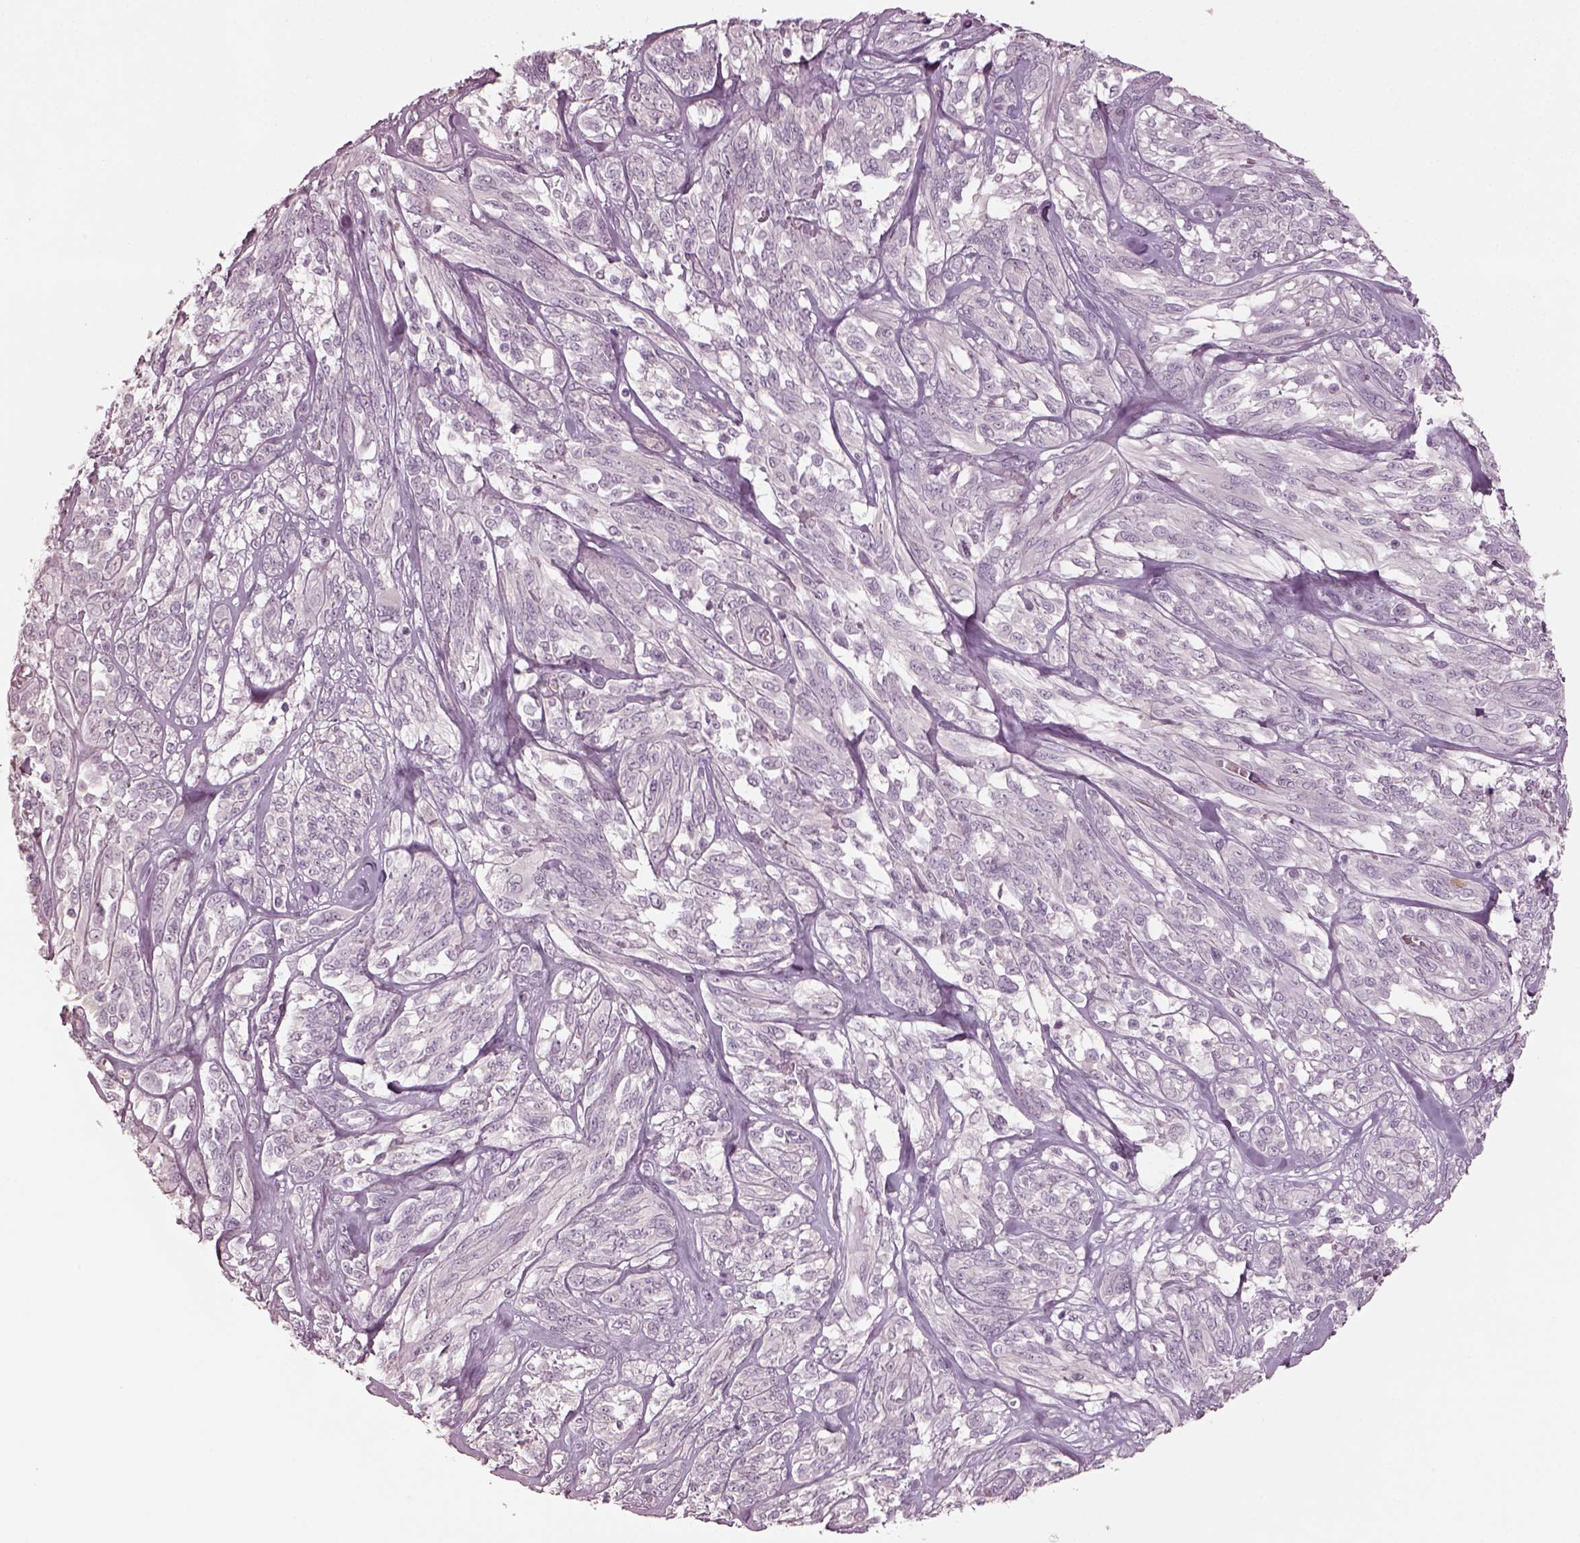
{"staining": {"intensity": "negative", "quantity": "none", "location": "none"}, "tissue": "melanoma", "cell_type": "Tumor cells", "image_type": "cancer", "snomed": [{"axis": "morphology", "description": "Malignant melanoma, NOS"}, {"axis": "topography", "description": "Skin"}], "caption": "DAB (3,3'-diaminobenzidine) immunohistochemical staining of malignant melanoma exhibits no significant staining in tumor cells. (DAB (3,3'-diaminobenzidine) immunohistochemistry visualized using brightfield microscopy, high magnification).", "gene": "SPATA6L", "patient": {"sex": "female", "age": 91}}